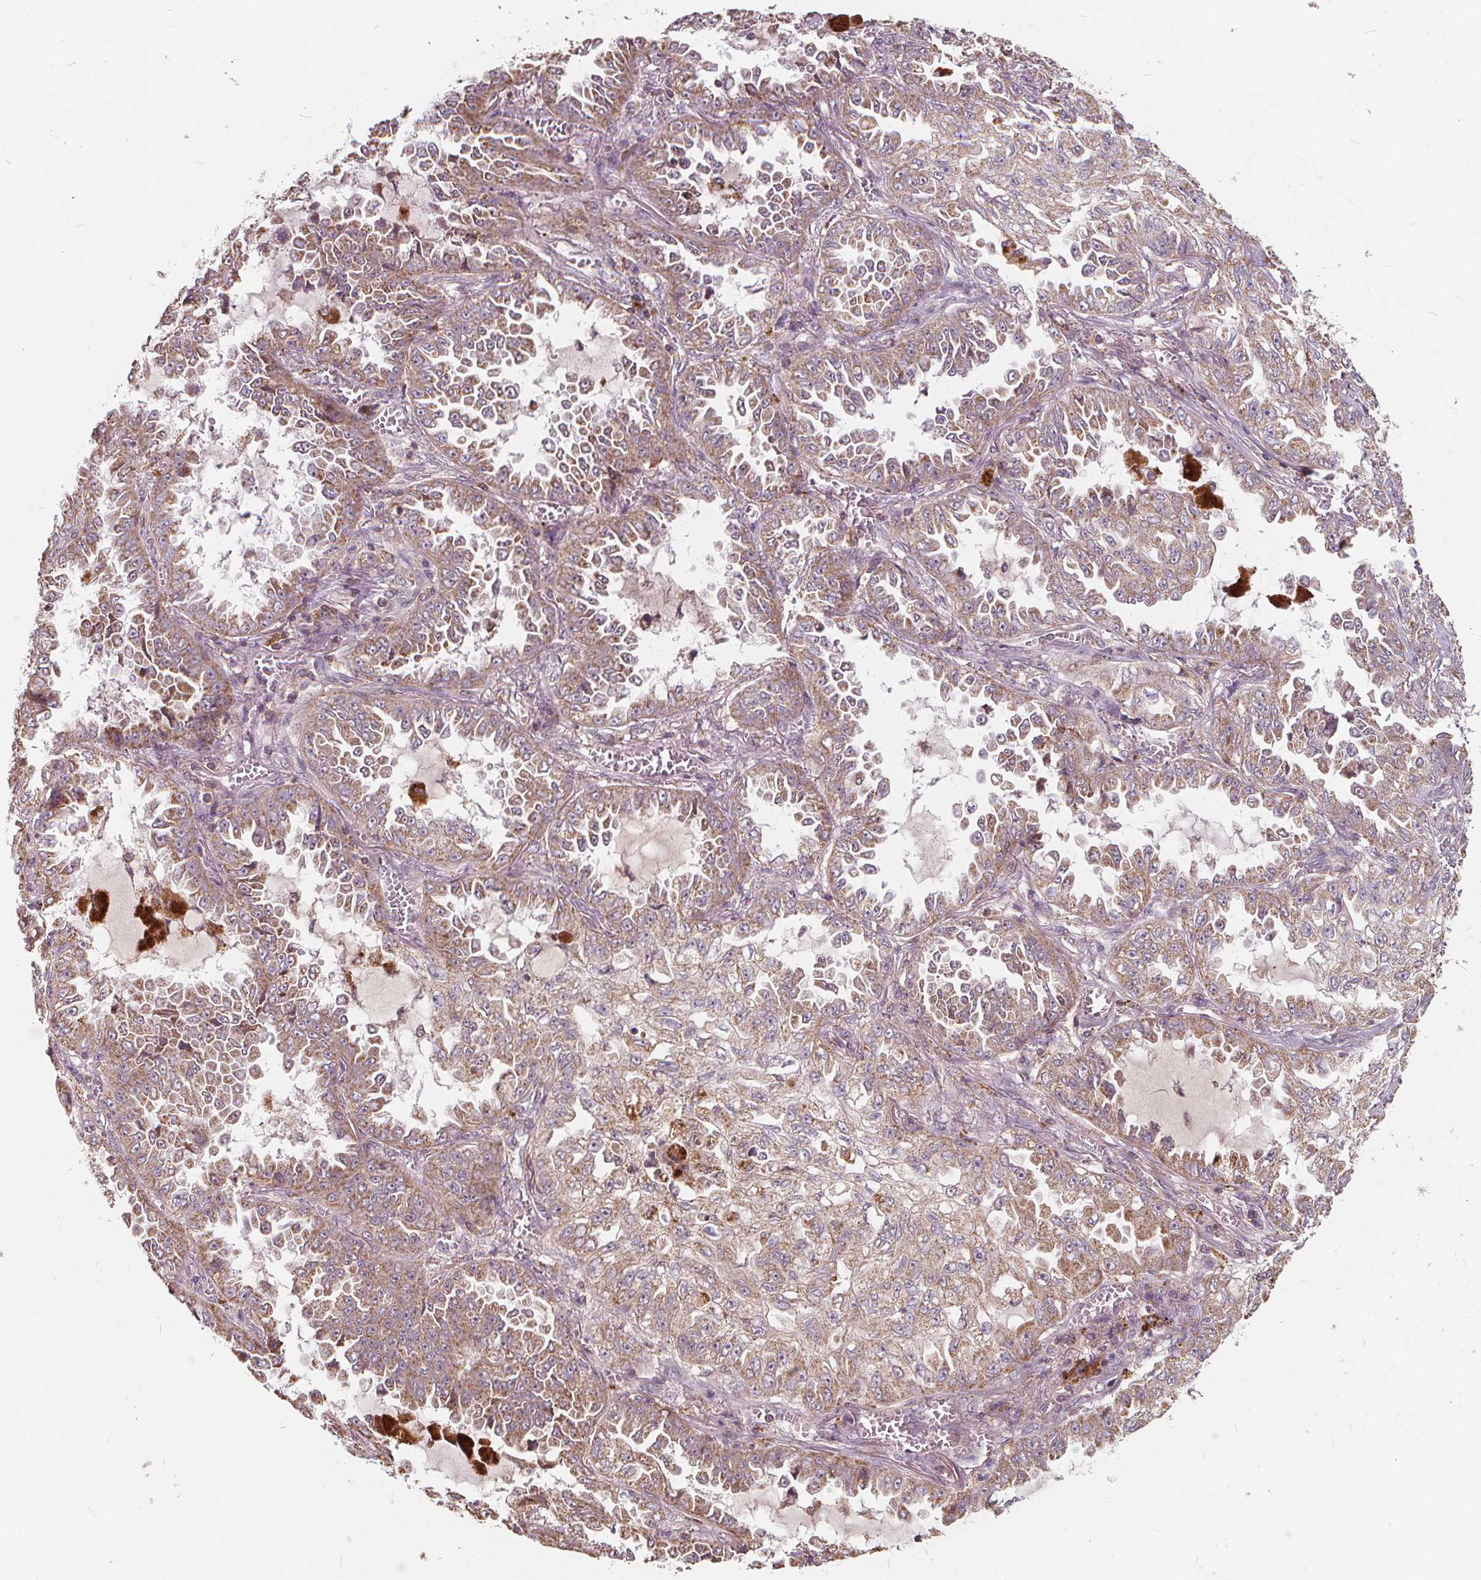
{"staining": {"intensity": "weak", "quantity": ">75%", "location": "cytoplasmic/membranous"}, "tissue": "lung cancer", "cell_type": "Tumor cells", "image_type": "cancer", "snomed": [{"axis": "morphology", "description": "Adenocarcinoma, NOS"}, {"axis": "topography", "description": "Lung"}], "caption": "Immunohistochemical staining of human lung cancer (adenocarcinoma) displays low levels of weak cytoplasmic/membranous staining in approximately >75% of tumor cells.", "gene": "ORAI2", "patient": {"sex": "female", "age": 52}}